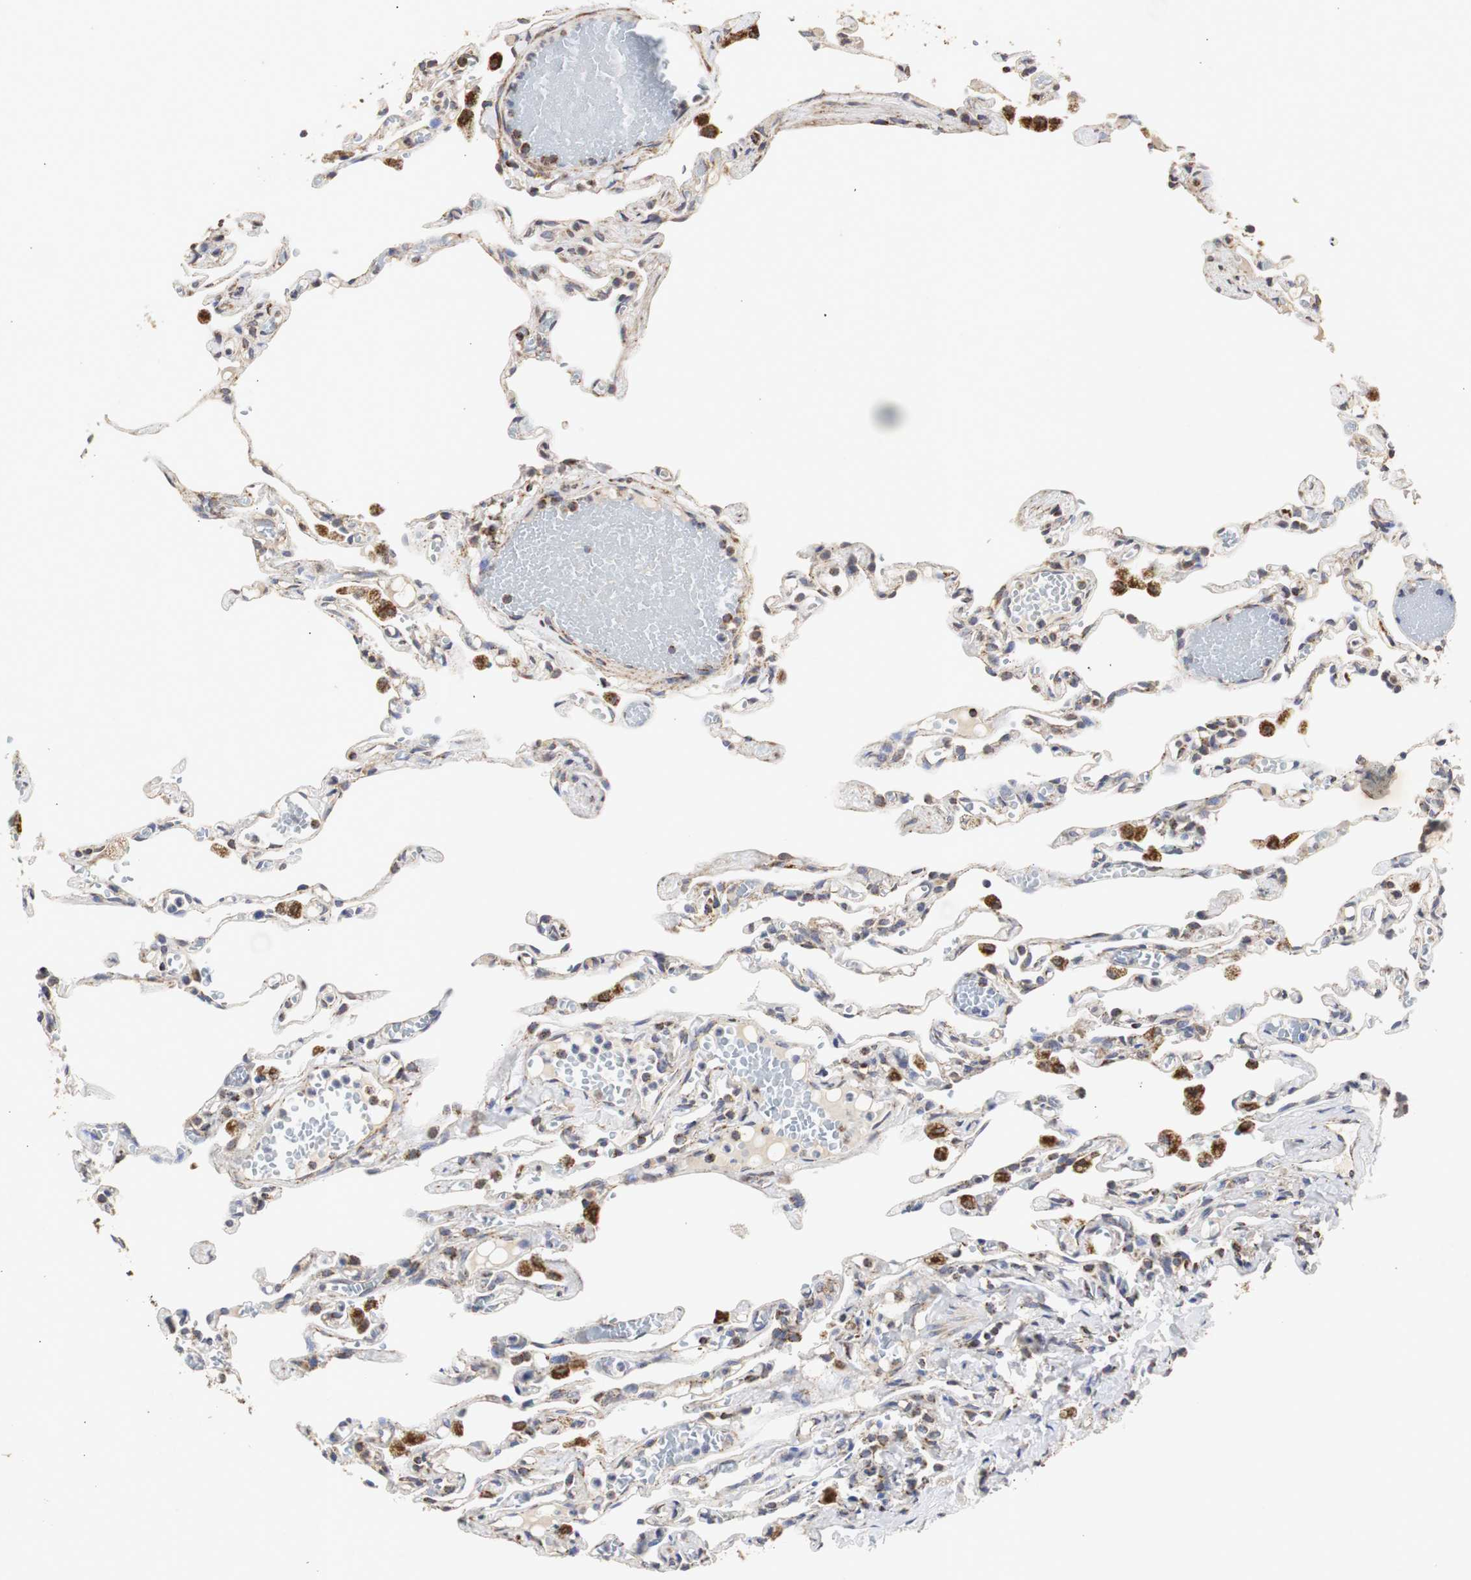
{"staining": {"intensity": "weak", "quantity": "25%-75%", "location": "cytoplasmic/membranous"}, "tissue": "lung", "cell_type": "Alveolar cells", "image_type": "normal", "snomed": [{"axis": "morphology", "description": "Normal tissue, NOS"}, {"axis": "topography", "description": "Lung"}], "caption": "IHC photomicrograph of unremarkable human lung stained for a protein (brown), which shows low levels of weak cytoplasmic/membranous staining in approximately 25%-75% of alveolar cells.", "gene": "HSD17B10", "patient": {"sex": "male", "age": 21}}